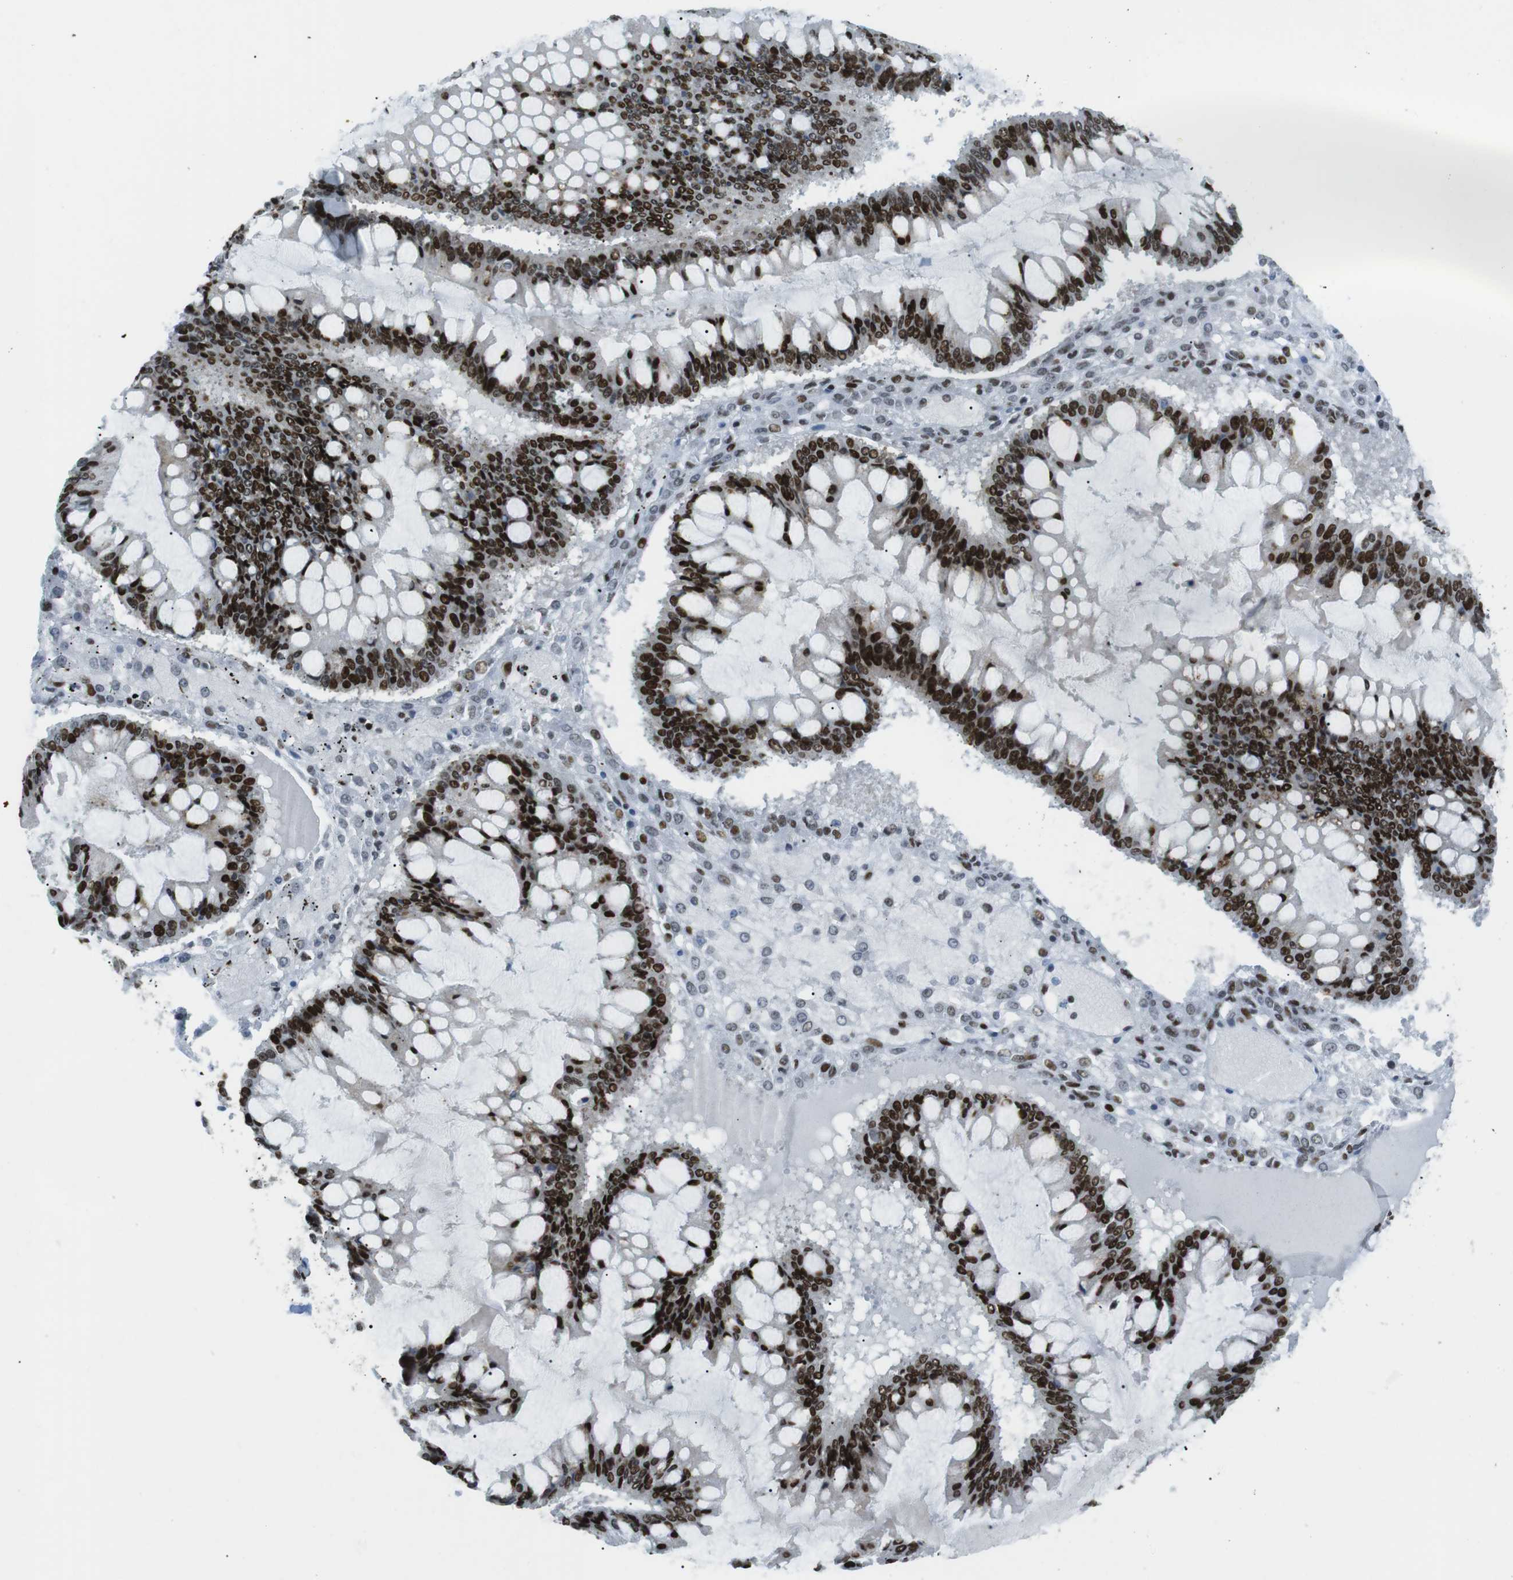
{"staining": {"intensity": "strong", "quantity": ">75%", "location": "nuclear"}, "tissue": "ovarian cancer", "cell_type": "Tumor cells", "image_type": "cancer", "snomed": [{"axis": "morphology", "description": "Cystadenocarcinoma, mucinous, NOS"}, {"axis": "topography", "description": "Ovary"}], "caption": "DAB (3,3'-diaminobenzidine) immunohistochemical staining of human ovarian cancer displays strong nuclear protein staining in approximately >75% of tumor cells. Nuclei are stained in blue.", "gene": "ARID1A", "patient": {"sex": "female", "age": 73}}